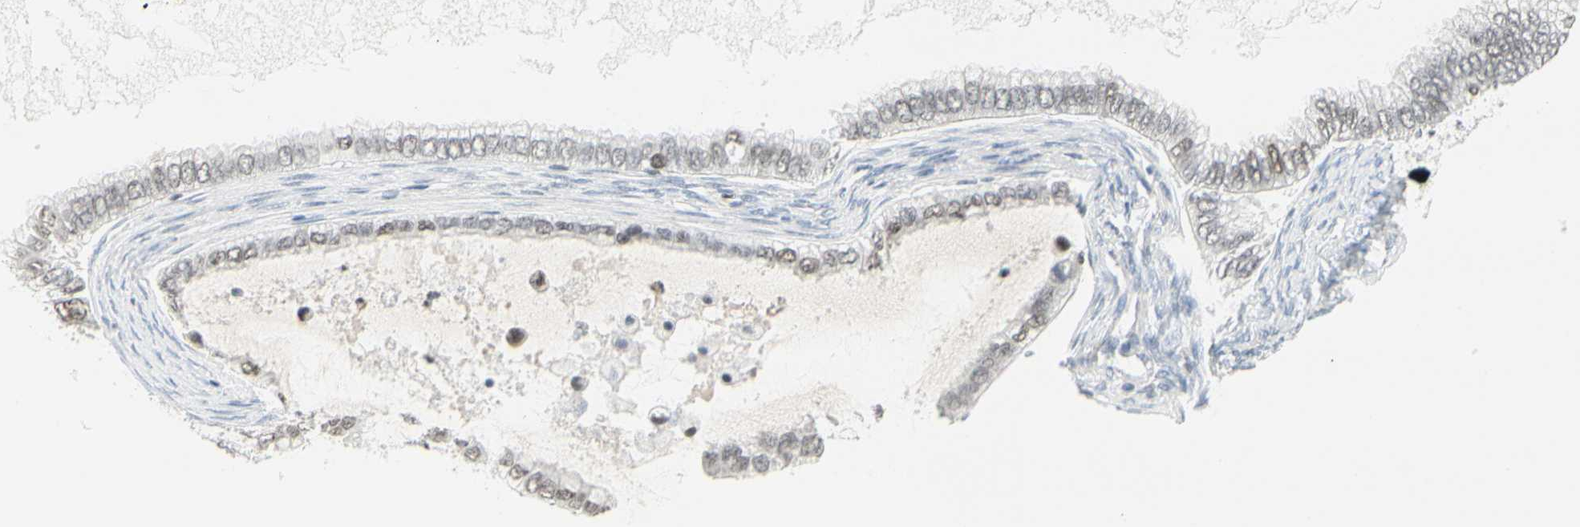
{"staining": {"intensity": "moderate", "quantity": "25%-75%", "location": "nuclear"}, "tissue": "ovarian cancer", "cell_type": "Tumor cells", "image_type": "cancer", "snomed": [{"axis": "morphology", "description": "Cystadenocarcinoma, mucinous, NOS"}, {"axis": "topography", "description": "Ovary"}], "caption": "Immunohistochemical staining of ovarian cancer (mucinous cystadenocarcinoma) shows medium levels of moderate nuclear staining in approximately 25%-75% of tumor cells.", "gene": "ZBTB7B", "patient": {"sex": "female", "age": 80}}